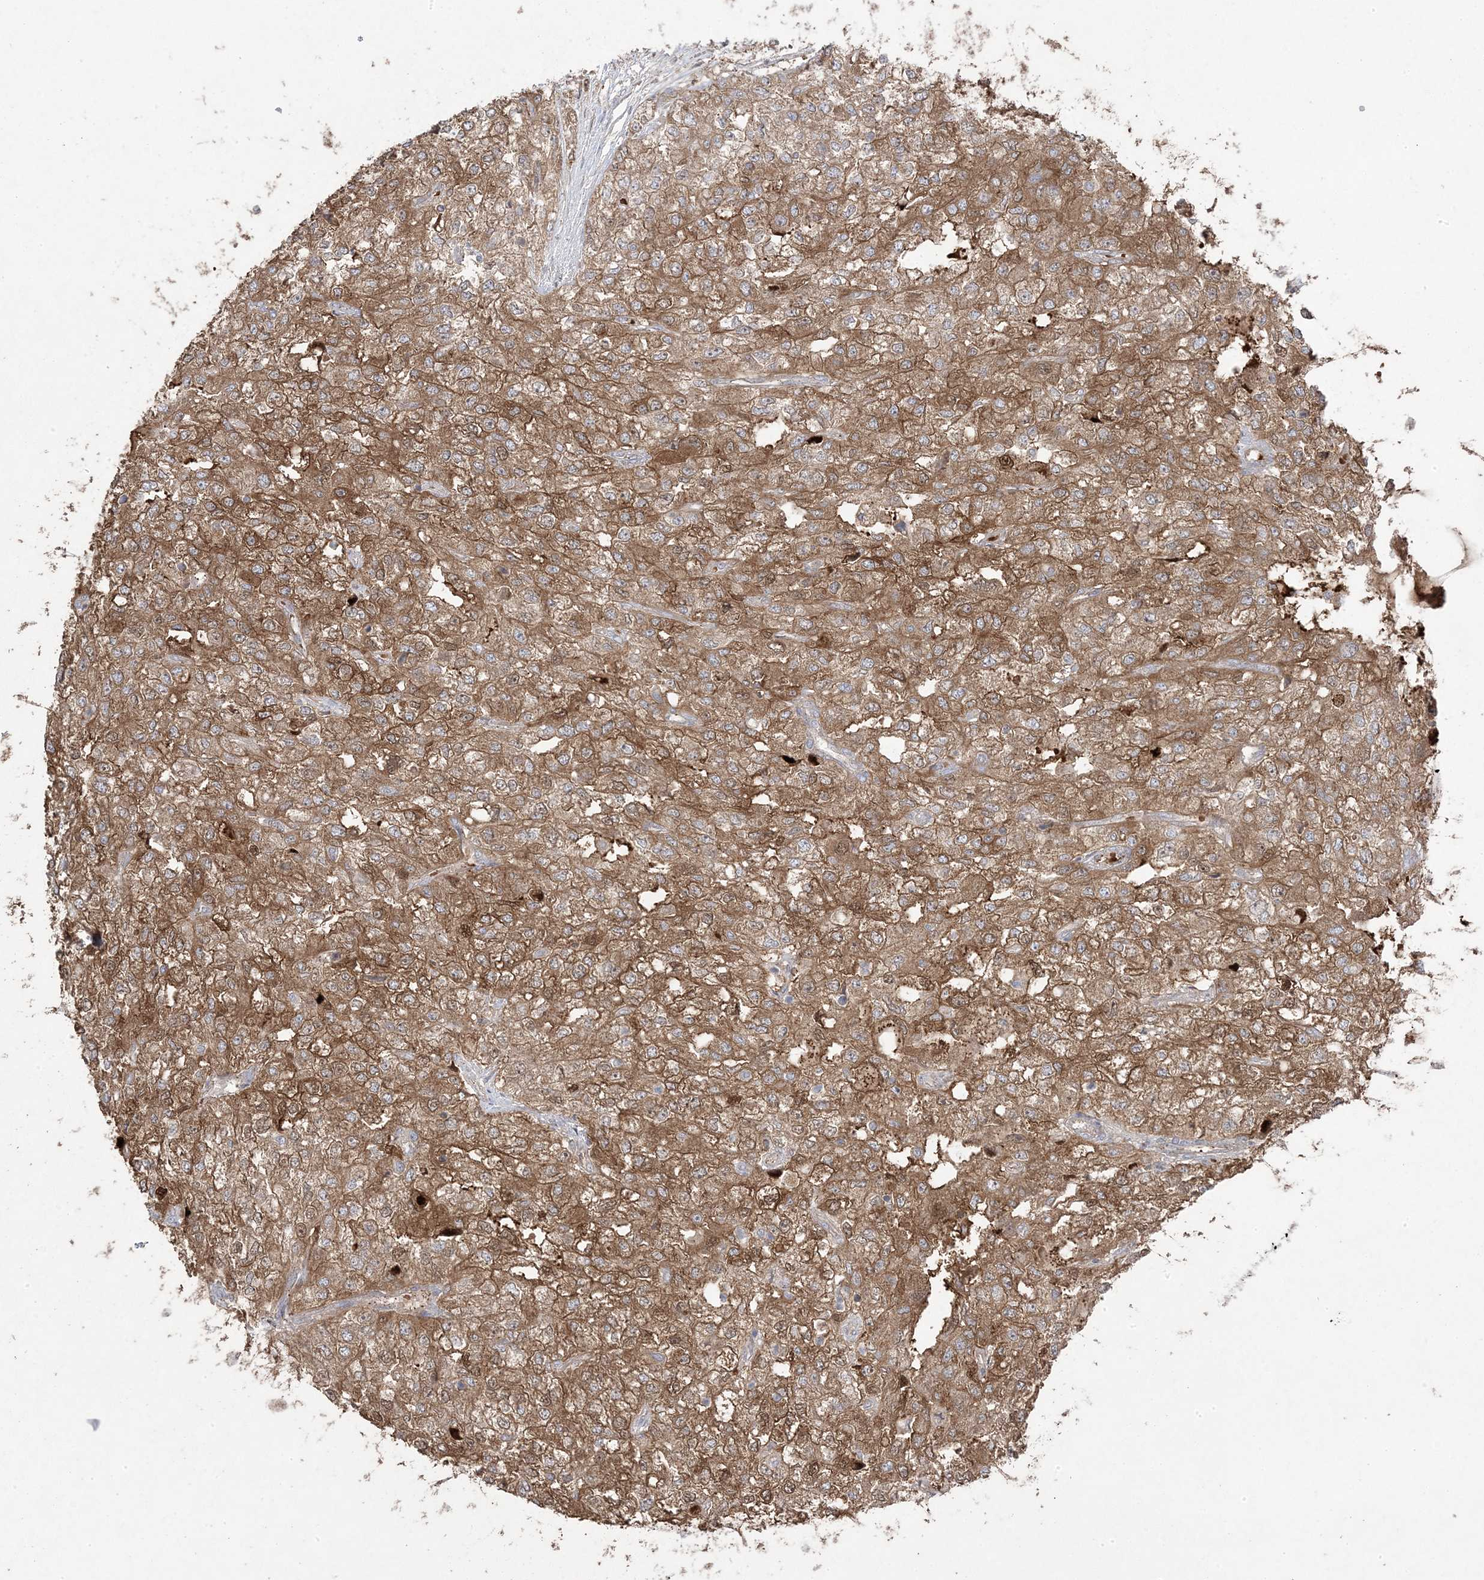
{"staining": {"intensity": "moderate", "quantity": ">75%", "location": "cytoplasmic/membranous"}, "tissue": "renal cancer", "cell_type": "Tumor cells", "image_type": "cancer", "snomed": [{"axis": "morphology", "description": "Adenocarcinoma, NOS"}, {"axis": "topography", "description": "Kidney"}], "caption": "Immunohistochemistry (DAB (3,3'-diaminobenzidine)) staining of renal adenocarcinoma displays moderate cytoplasmic/membranous protein staining in about >75% of tumor cells.", "gene": "PPOX", "patient": {"sex": "female", "age": 54}}